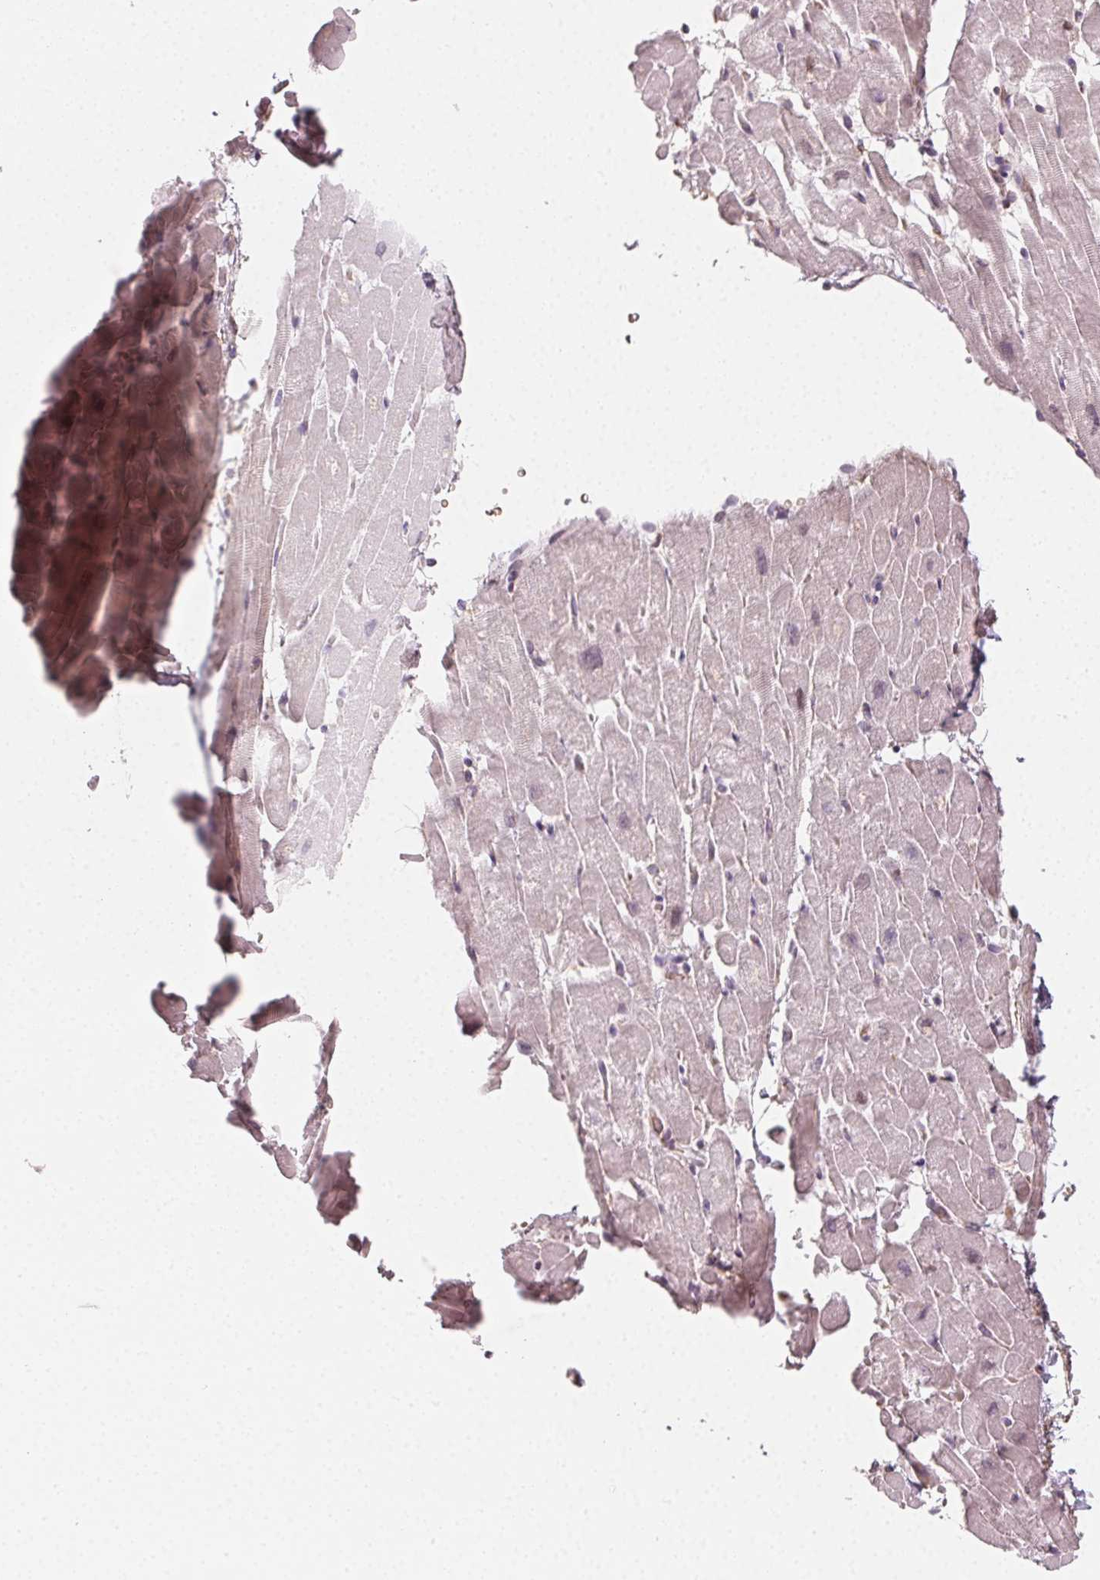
{"staining": {"intensity": "negative", "quantity": "none", "location": "none"}, "tissue": "heart muscle", "cell_type": "Cardiomyocytes", "image_type": "normal", "snomed": [{"axis": "morphology", "description": "Normal tissue, NOS"}, {"axis": "topography", "description": "Heart"}], "caption": "The immunohistochemistry (IHC) histopathology image has no significant staining in cardiomyocytes of heart muscle.", "gene": "CCDC96", "patient": {"sex": "male", "age": 37}}